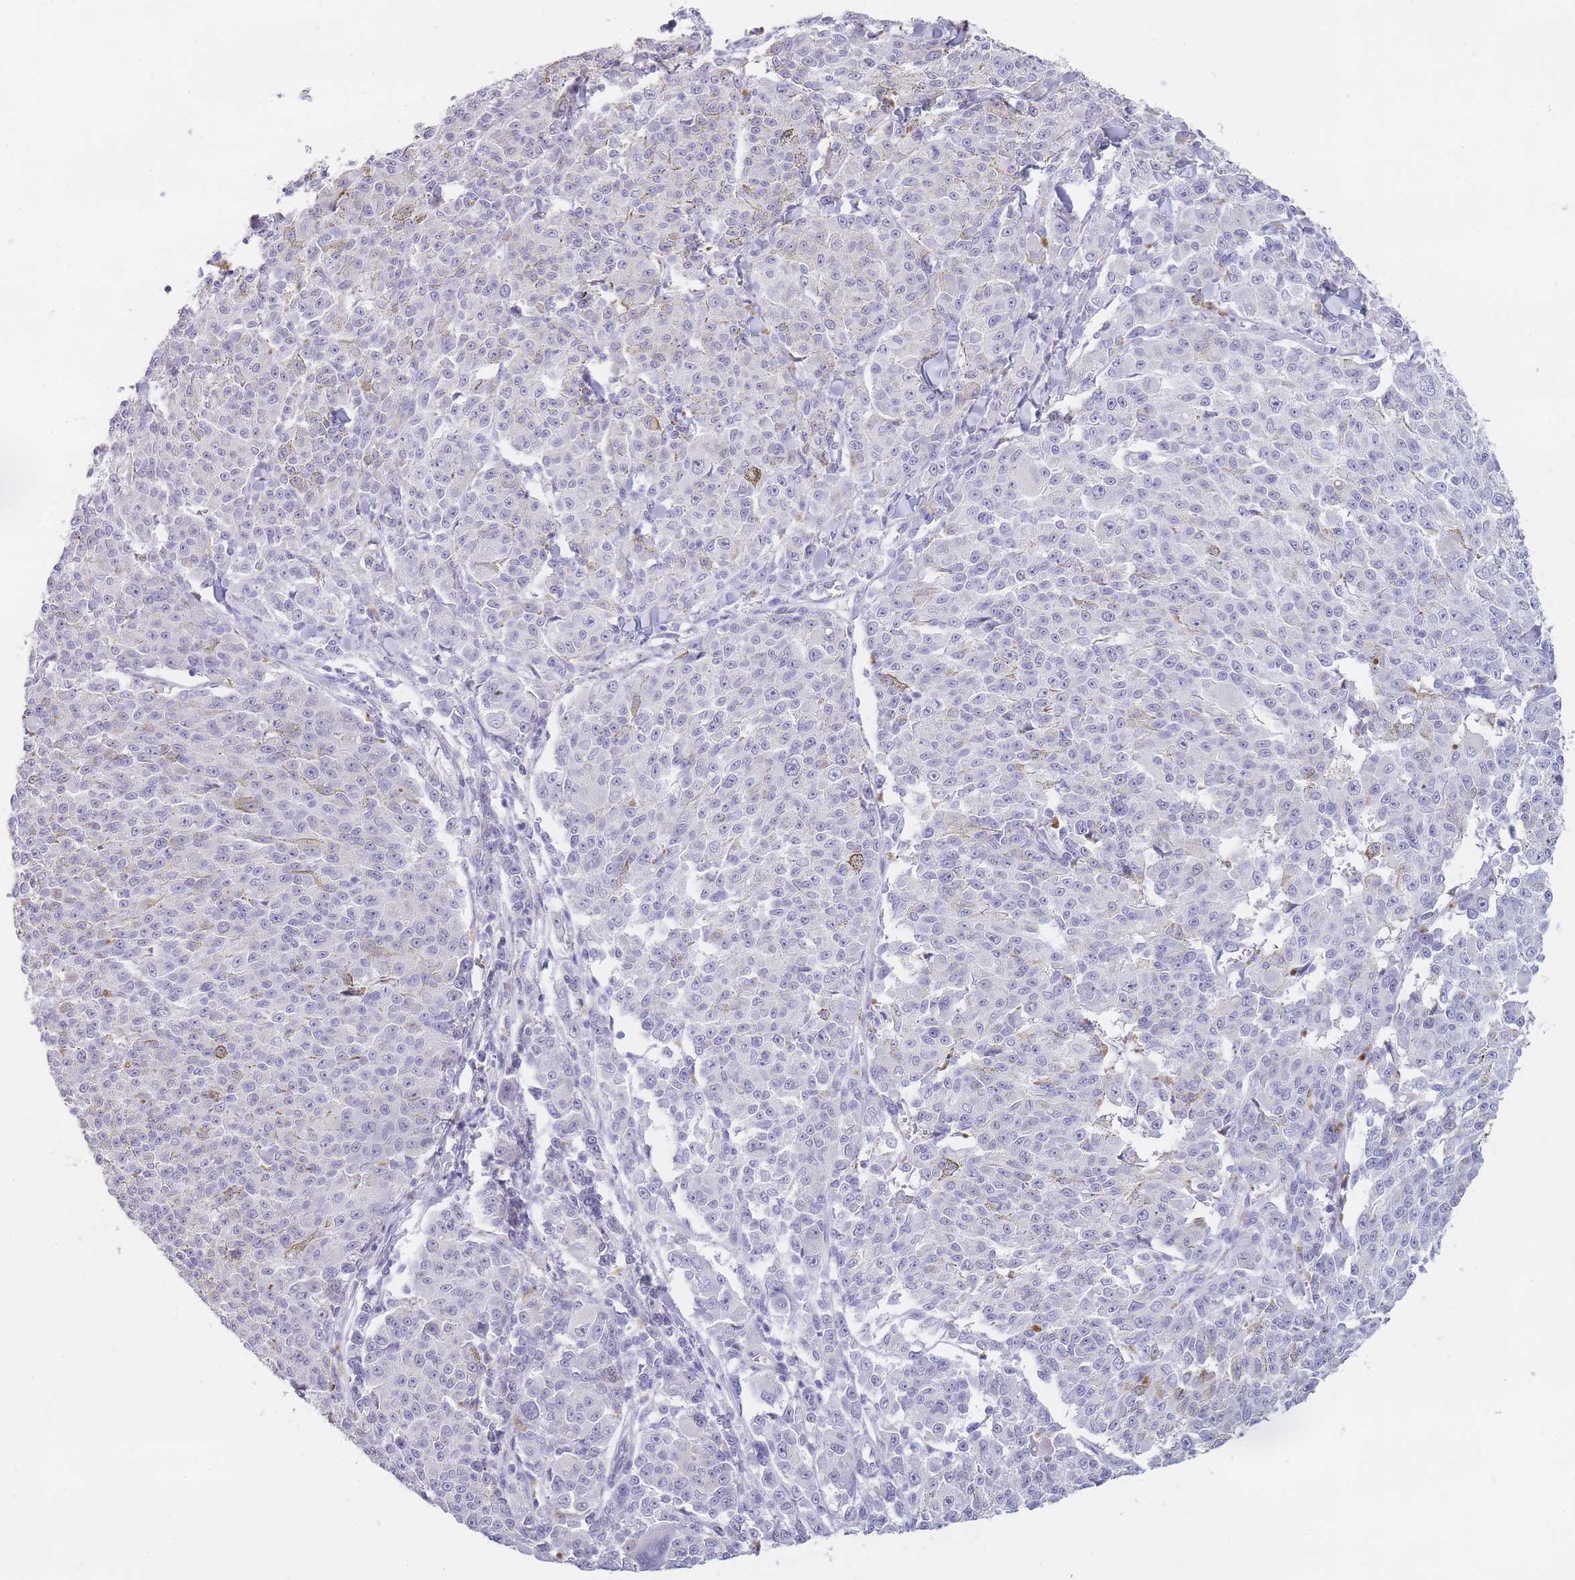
{"staining": {"intensity": "negative", "quantity": "none", "location": "none"}, "tissue": "melanoma", "cell_type": "Tumor cells", "image_type": "cancer", "snomed": [{"axis": "morphology", "description": "Malignant melanoma, NOS"}, {"axis": "topography", "description": "Skin"}], "caption": "Malignant melanoma was stained to show a protein in brown. There is no significant staining in tumor cells.", "gene": "INS", "patient": {"sex": "female", "age": 52}}